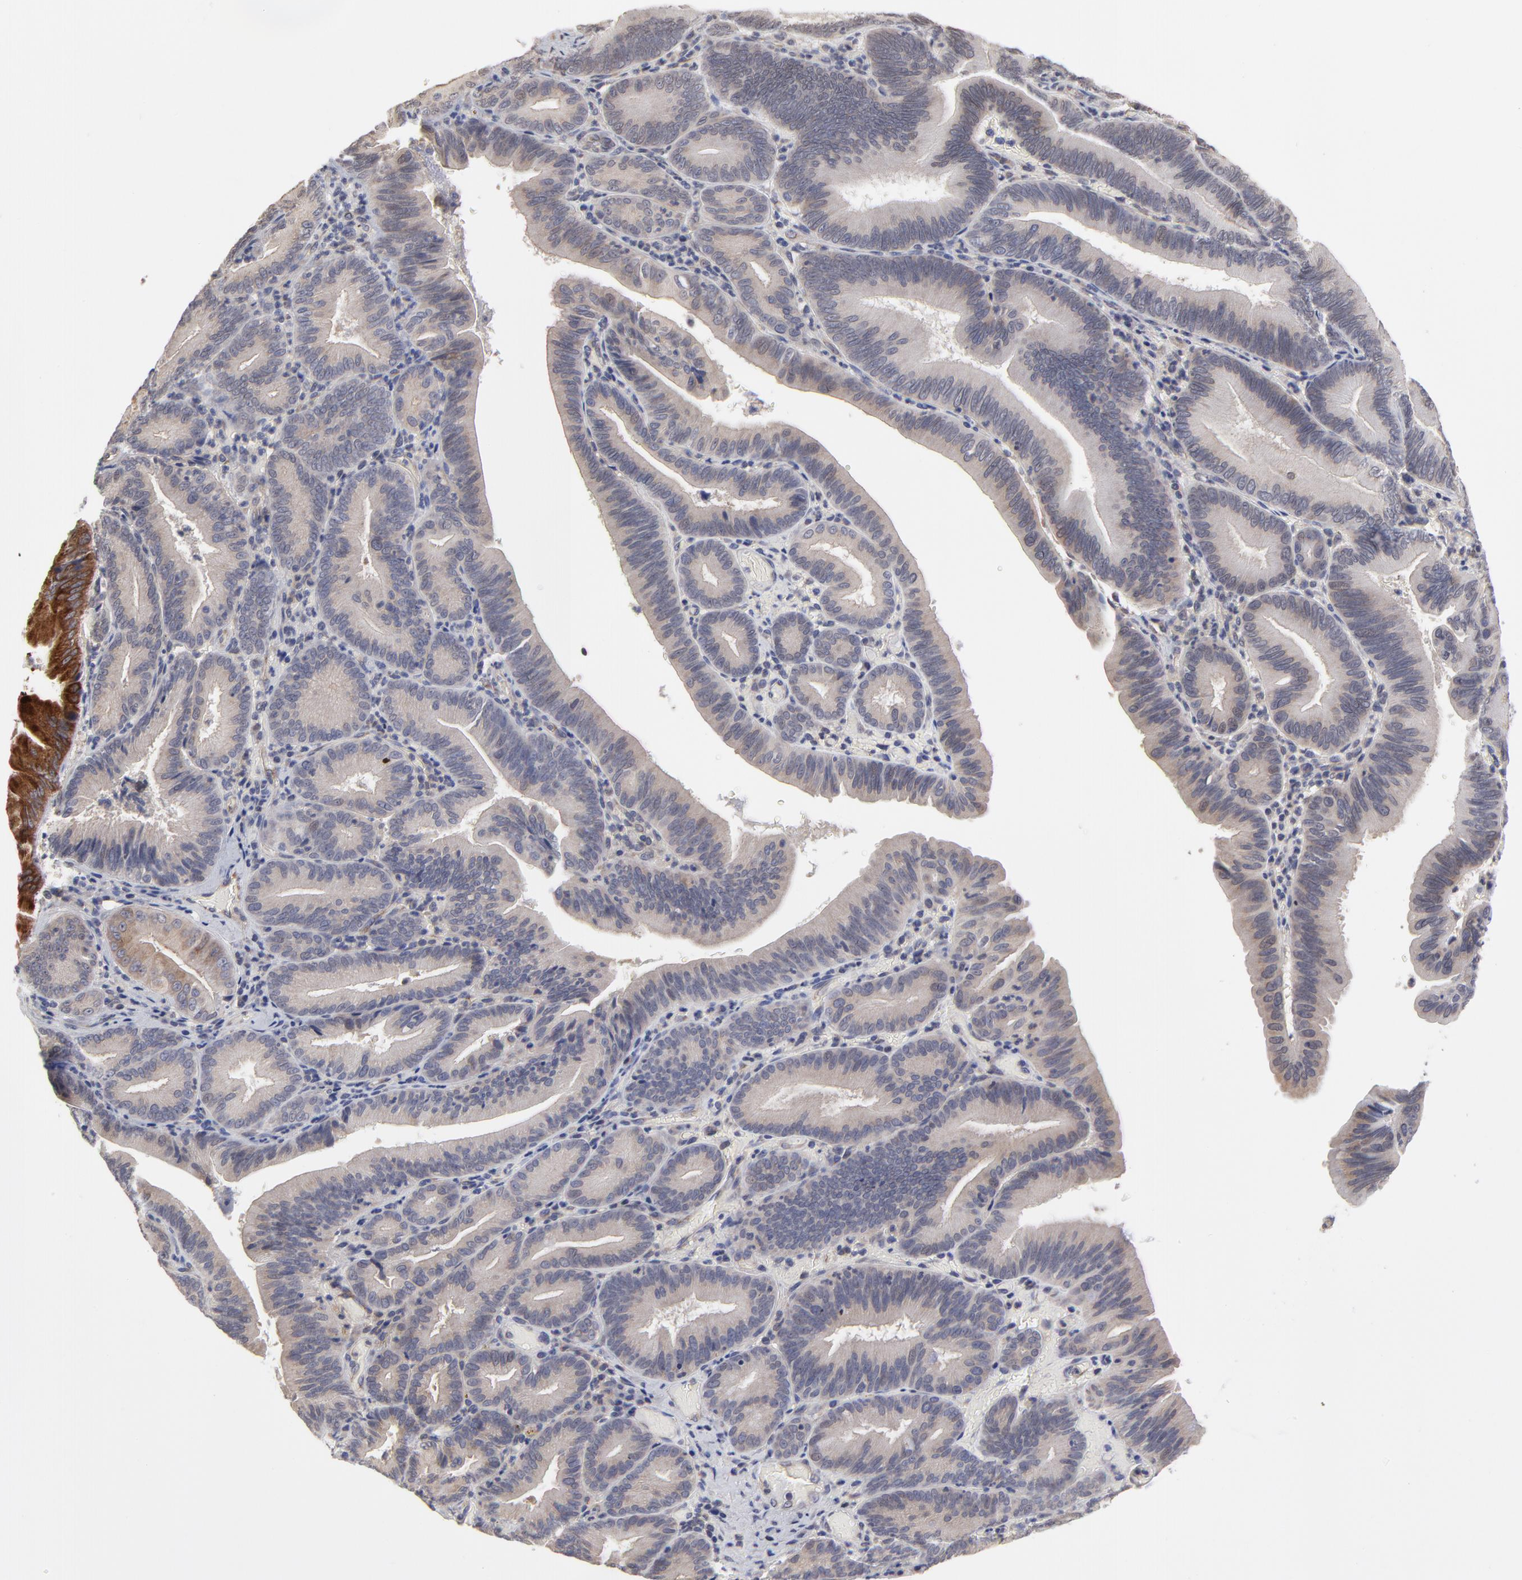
{"staining": {"intensity": "weak", "quantity": ">75%", "location": "cytoplasmic/membranous"}, "tissue": "pancreatic cancer", "cell_type": "Tumor cells", "image_type": "cancer", "snomed": [{"axis": "morphology", "description": "Adenocarcinoma, NOS"}, {"axis": "topography", "description": "Pancreas"}], "caption": "IHC histopathology image of neoplastic tissue: human pancreatic cancer stained using immunohistochemistry (IHC) exhibits low levels of weak protein expression localized specifically in the cytoplasmic/membranous of tumor cells, appearing as a cytoplasmic/membranous brown color.", "gene": "ZNF157", "patient": {"sex": "male", "age": 82}}